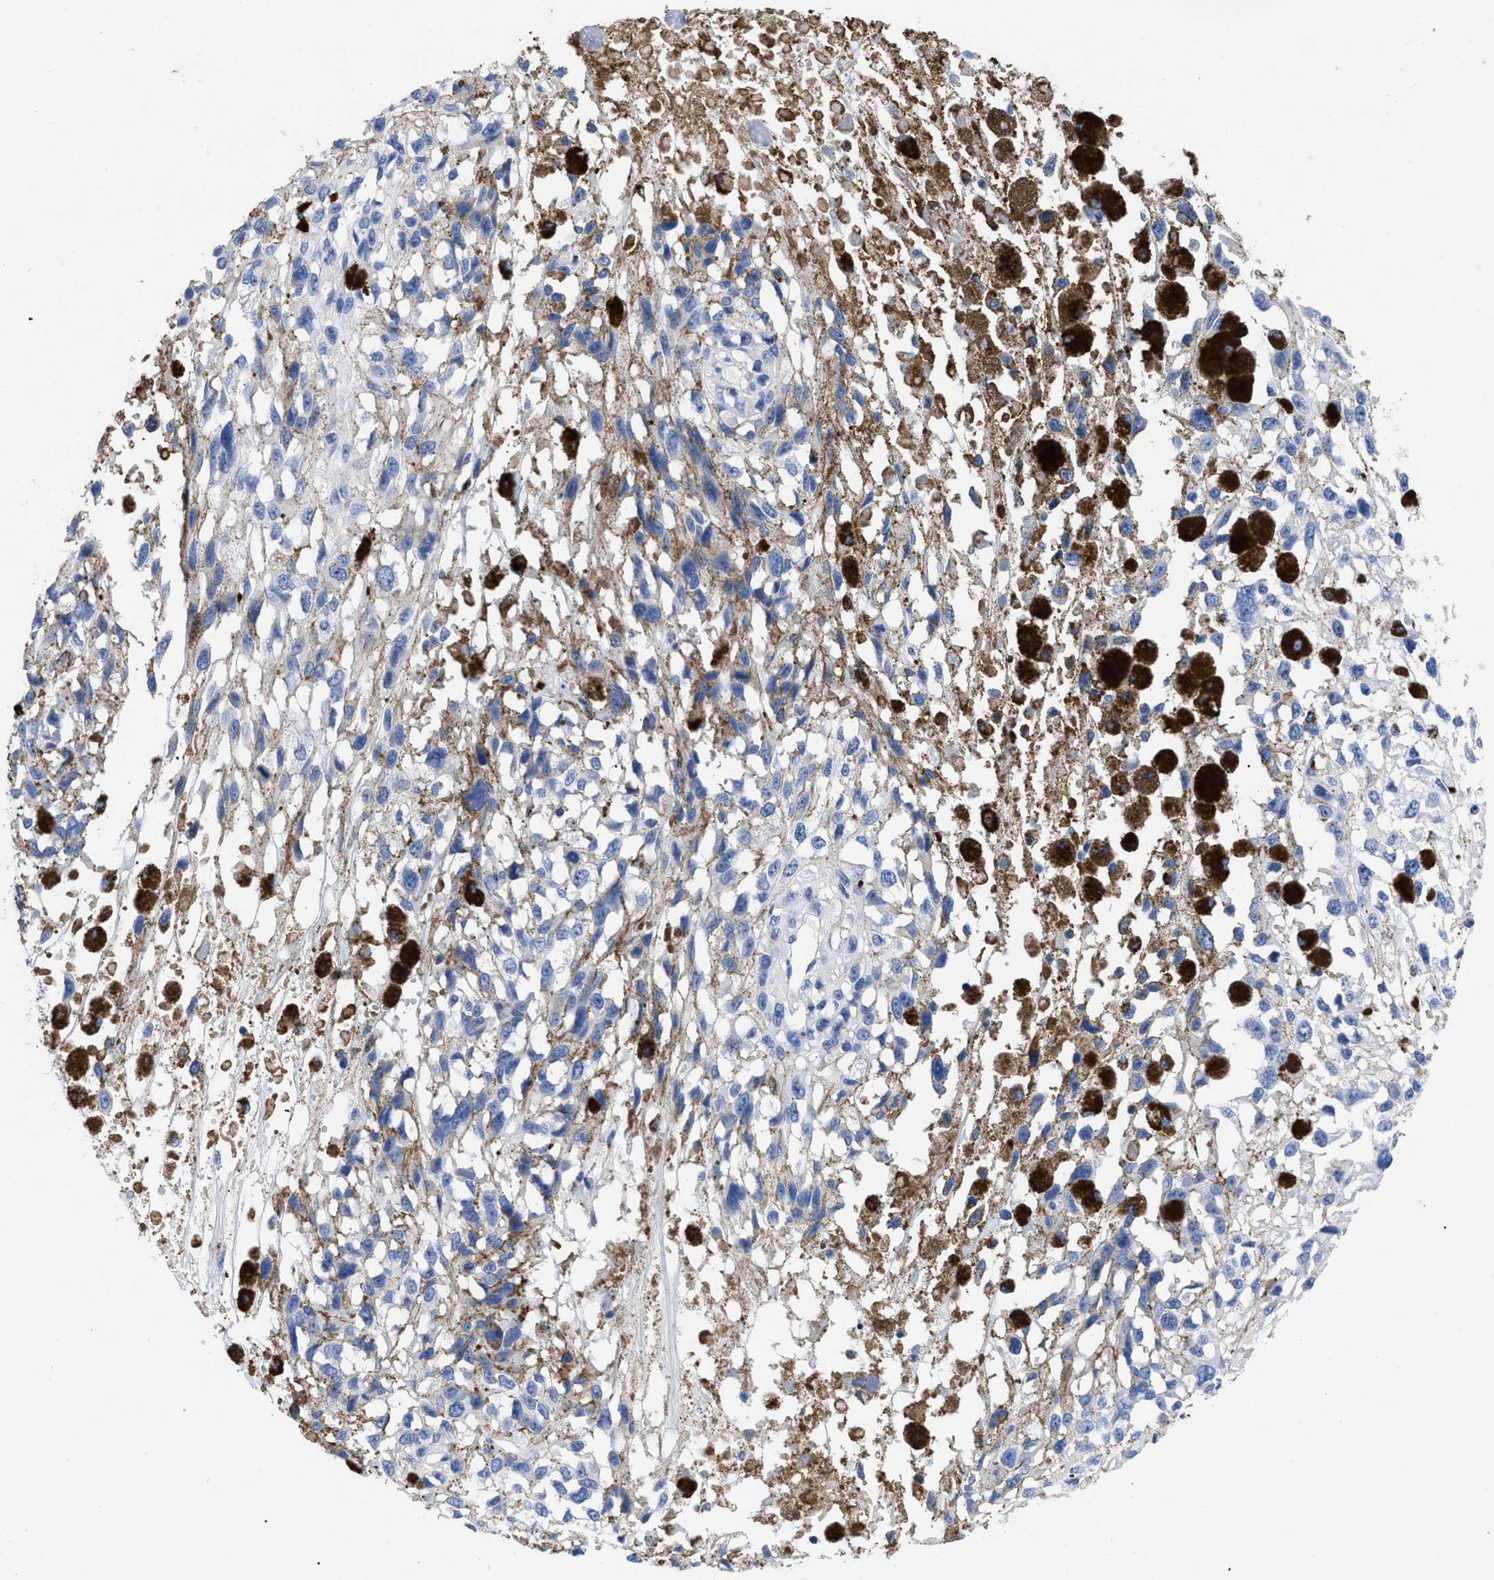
{"staining": {"intensity": "weak", "quantity": "<25%", "location": "cytoplasmic/membranous"}, "tissue": "melanoma", "cell_type": "Tumor cells", "image_type": "cancer", "snomed": [{"axis": "morphology", "description": "Malignant melanoma, Metastatic site"}, {"axis": "topography", "description": "Lymph node"}], "caption": "Histopathology image shows no protein expression in tumor cells of melanoma tissue.", "gene": "TMEM68", "patient": {"sex": "male", "age": 59}}